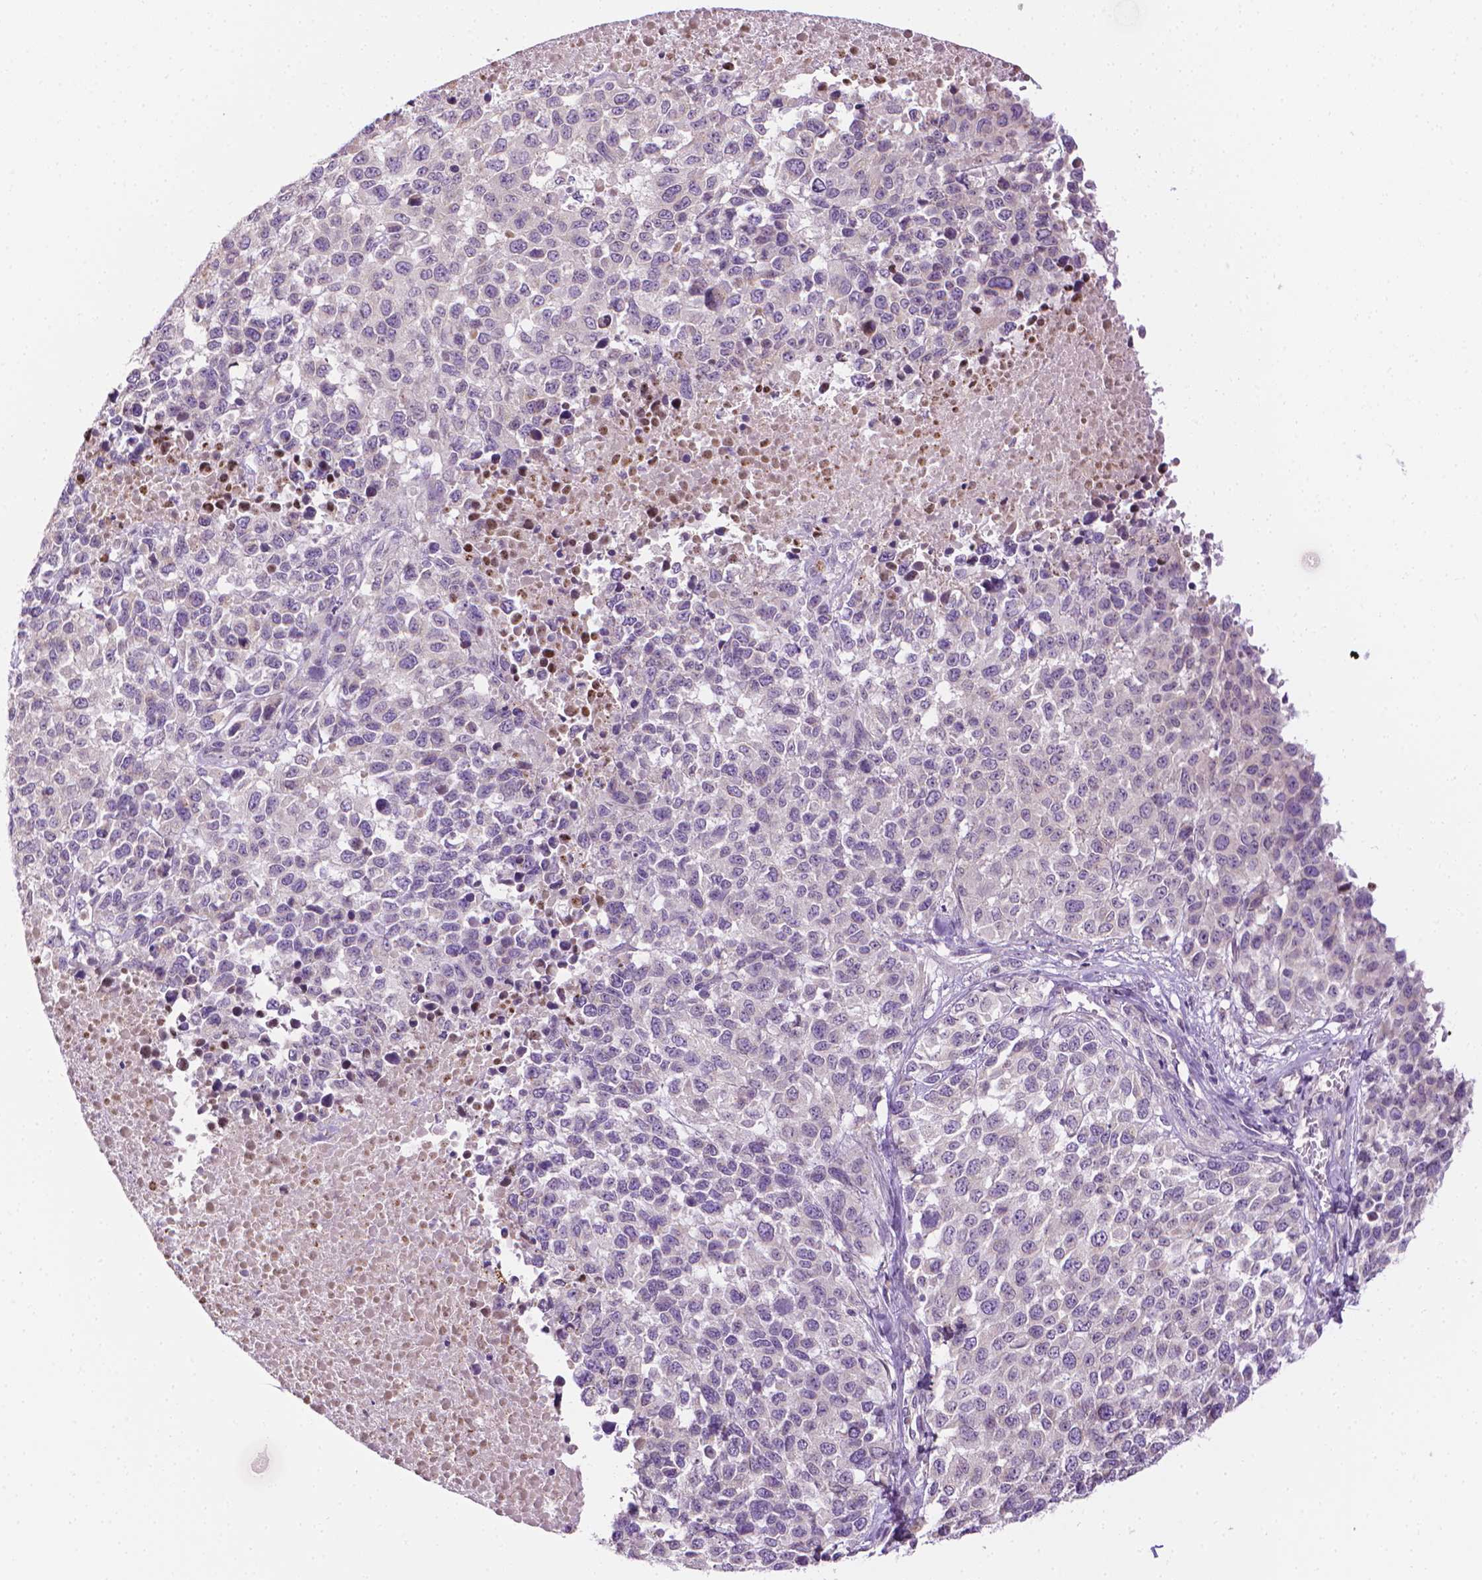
{"staining": {"intensity": "negative", "quantity": "none", "location": "none"}, "tissue": "melanoma", "cell_type": "Tumor cells", "image_type": "cancer", "snomed": [{"axis": "morphology", "description": "Malignant melanoma, Metastatic site"}, {"axis": "topography", "description": "Skin"}], "caption": "Histopathology image shows no significant protein staining in tumor cells of malignant melanoma (metastatic site).", "gene": "MCOLN3", "patient": {"sex": "male", "age": 84}}